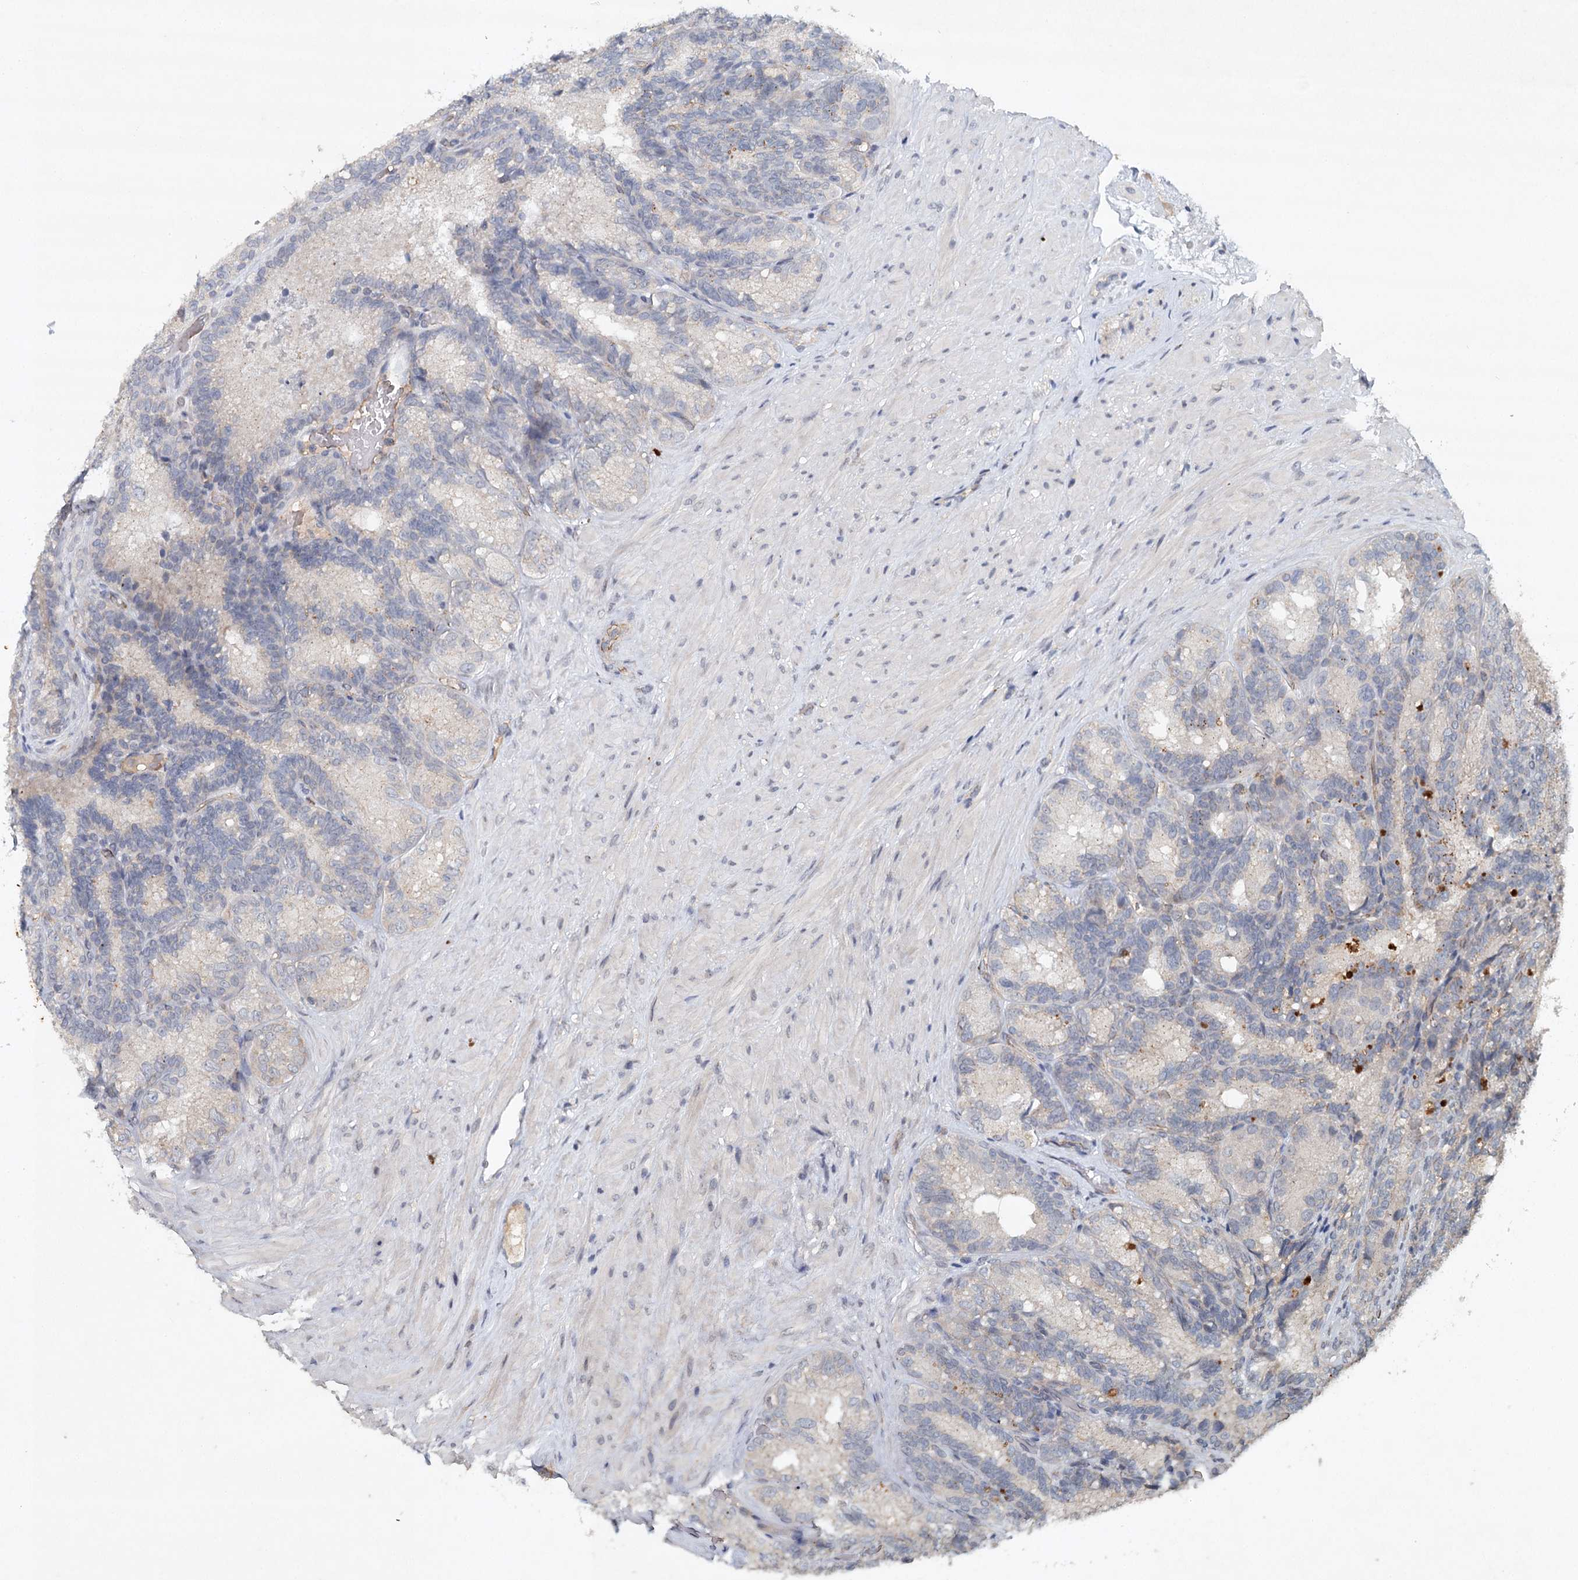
{"staining": {"intensity": "weak", "quantity": "<25%", "location": "cytoplasmic/membranous"}, "tissue": "seminal vesicle", "cell_type": "Glandular cells", "image_type": "normal", "snomed": [{"axis": "morphology", "description": "Normal tissue, NOS"}, {"axis": "topography", "description": "Seminal veicle"}], "caption": "This is an immunohistochemistry photomicrograph of unremarkable human seminal vesicle. There is no expression in glandular cells.", "gene": "SYNPO", "patient": {"sex": "male", "age": 60}}